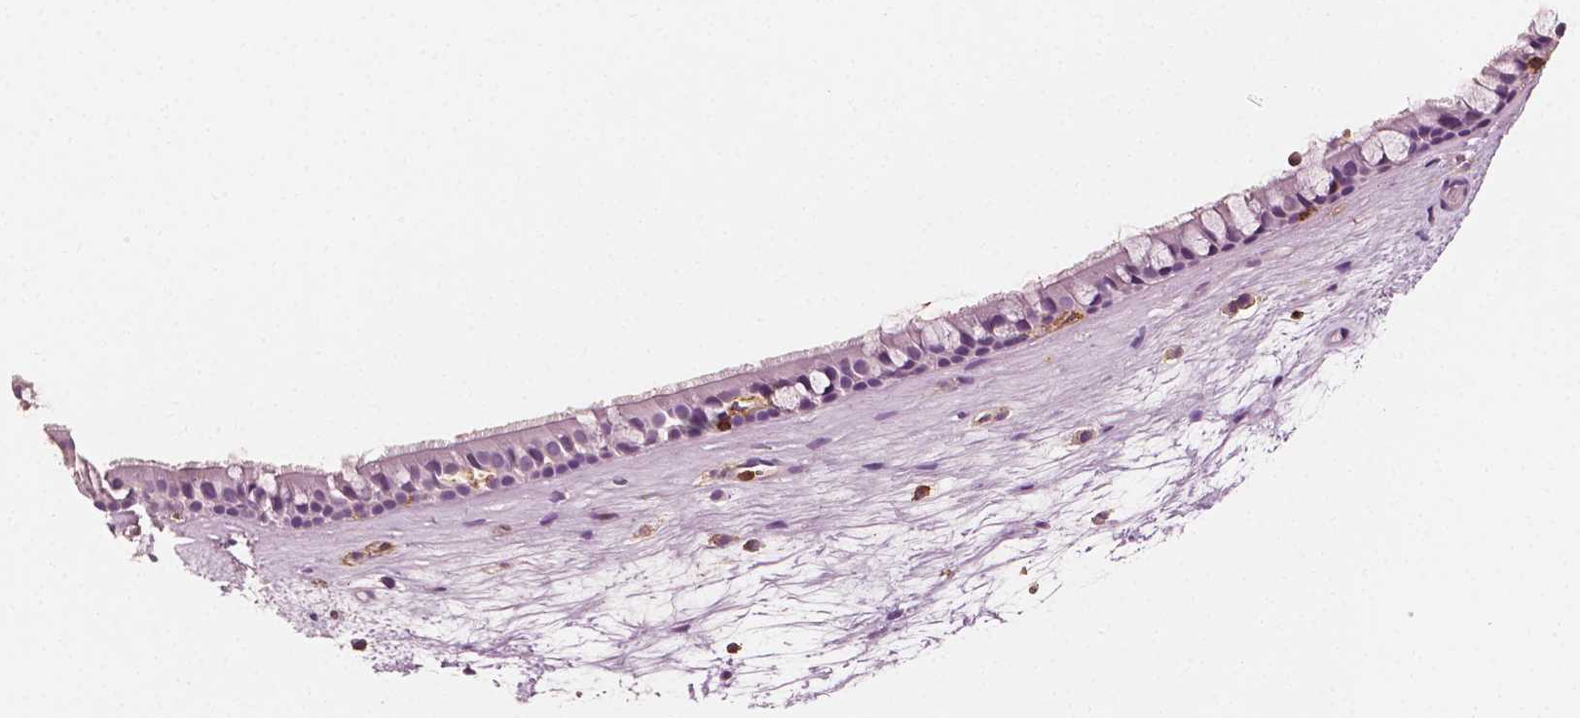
{"staining": {"intensity": "negative", "quantity": "none", "location": "none"}, "tissue": "nasopharynx", "cell_type": "Respiratory epithelial cells", "image_type": "normal", "snomed": [{"axis": "morphology", "description": "Normal tissue, NOS"}, {"axis": "topography", "description": "Nasopharynx"}], "caption": "Immunohistochemical staining of unremarkable human nasopharynx demonstrates no significant expression in respiratory epithelial cells. The staining was performed using DAB to visualize the protein expression in brown, while the nuclei were stained in blue with hematoxylin (Magnification: 20x).", "gene": "PTPRC", "patient": {"sex": "male", "age": 68}}